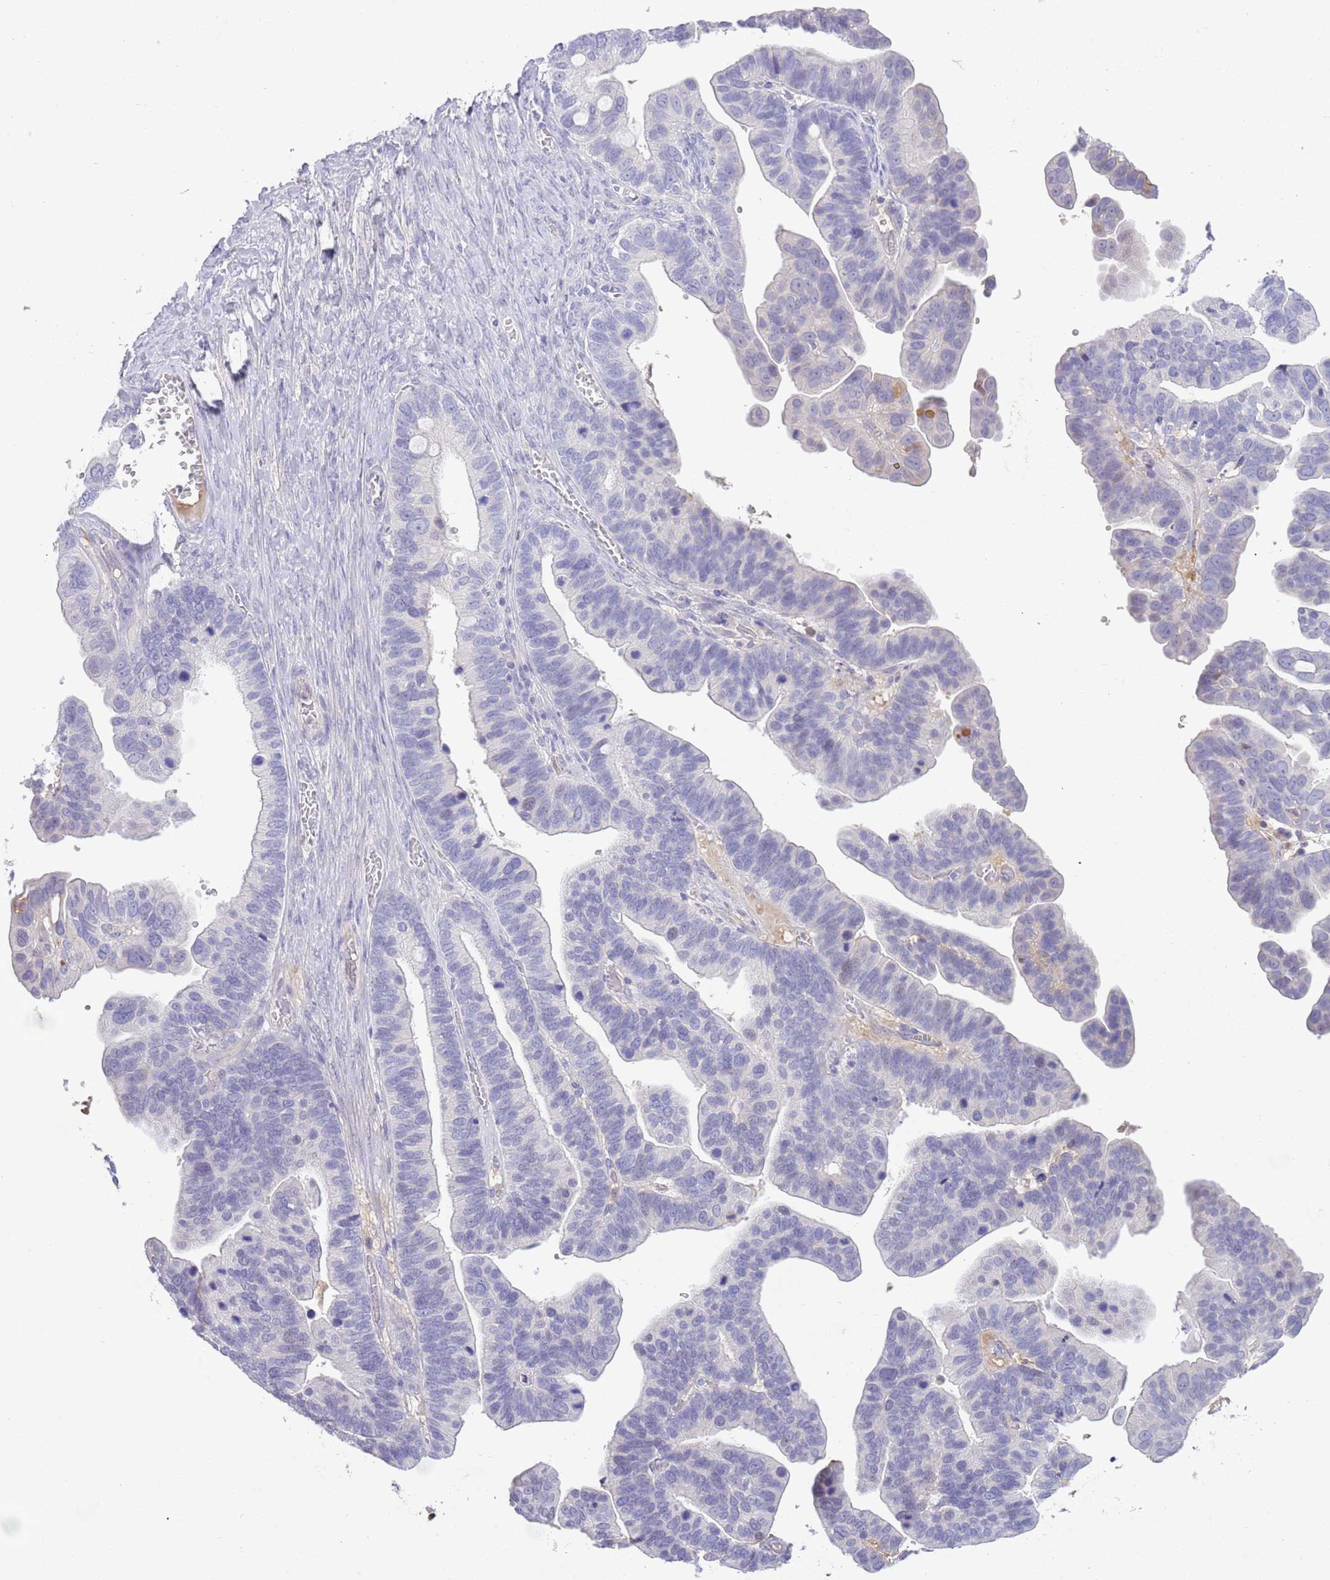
{"staining": {"intensity": "negative", "quantity": "none", "location": "none"}, "tissue": "ovarian cancer", "cell_type": "Tumor cells", "image_type": "cancer", "snomed": [{"axis": "morphology", "description": "Cystadenocarcinoma, serous, NOS"}, {"axis": "topography", "description": "Ovary"}], "caption": "Immunohistochemical staining of ovarian cancer shows no significant positivity in tumor cells.", "gene": "IGFL4", "patient": {"sex": "female", "age": 56}}